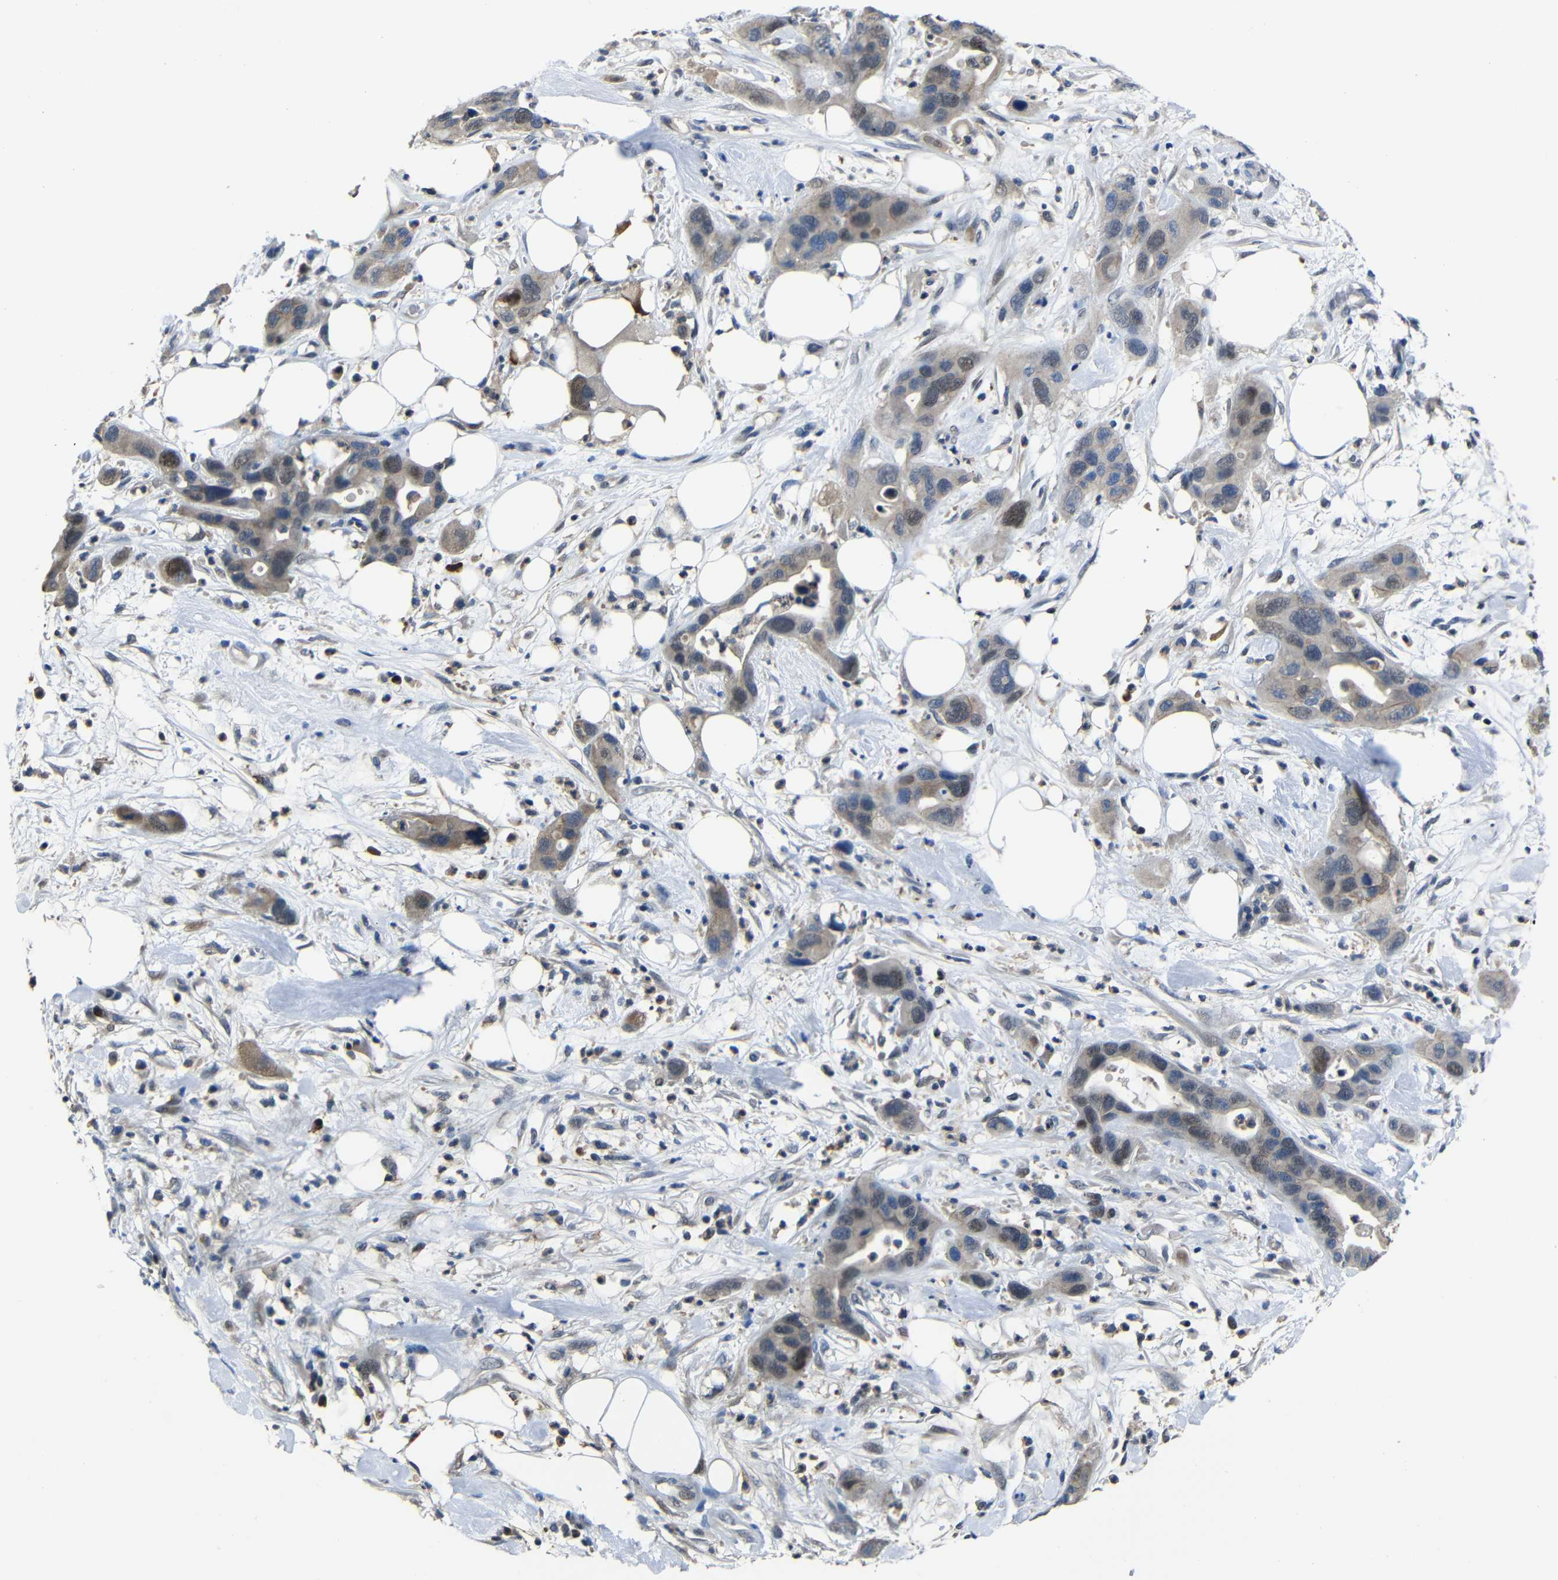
{"staining": {"intensity": "moderate", "quantity": ">75%", "location": "cytoplasmic/membranous"}, "tissue": "pancreatic cancer", "cell_type": "Tumor cells", "image_type": "cancer", "snomed": [{"axis": "morphology", "description": "Adenocarcinoma, NOS"}, {"axis": "topography", "description": "Pancreas"}], "caption": "DAB (3,3'-diaminobenzidine) immunohistochemical staining of human pancreatic adenocarcinoma shows moderate cytoplasmic/membranous protein positivity in approximately >75% of tumor cells.", "gene": "SEMA4B", "patient": {"sex": "female", "age": 71}}